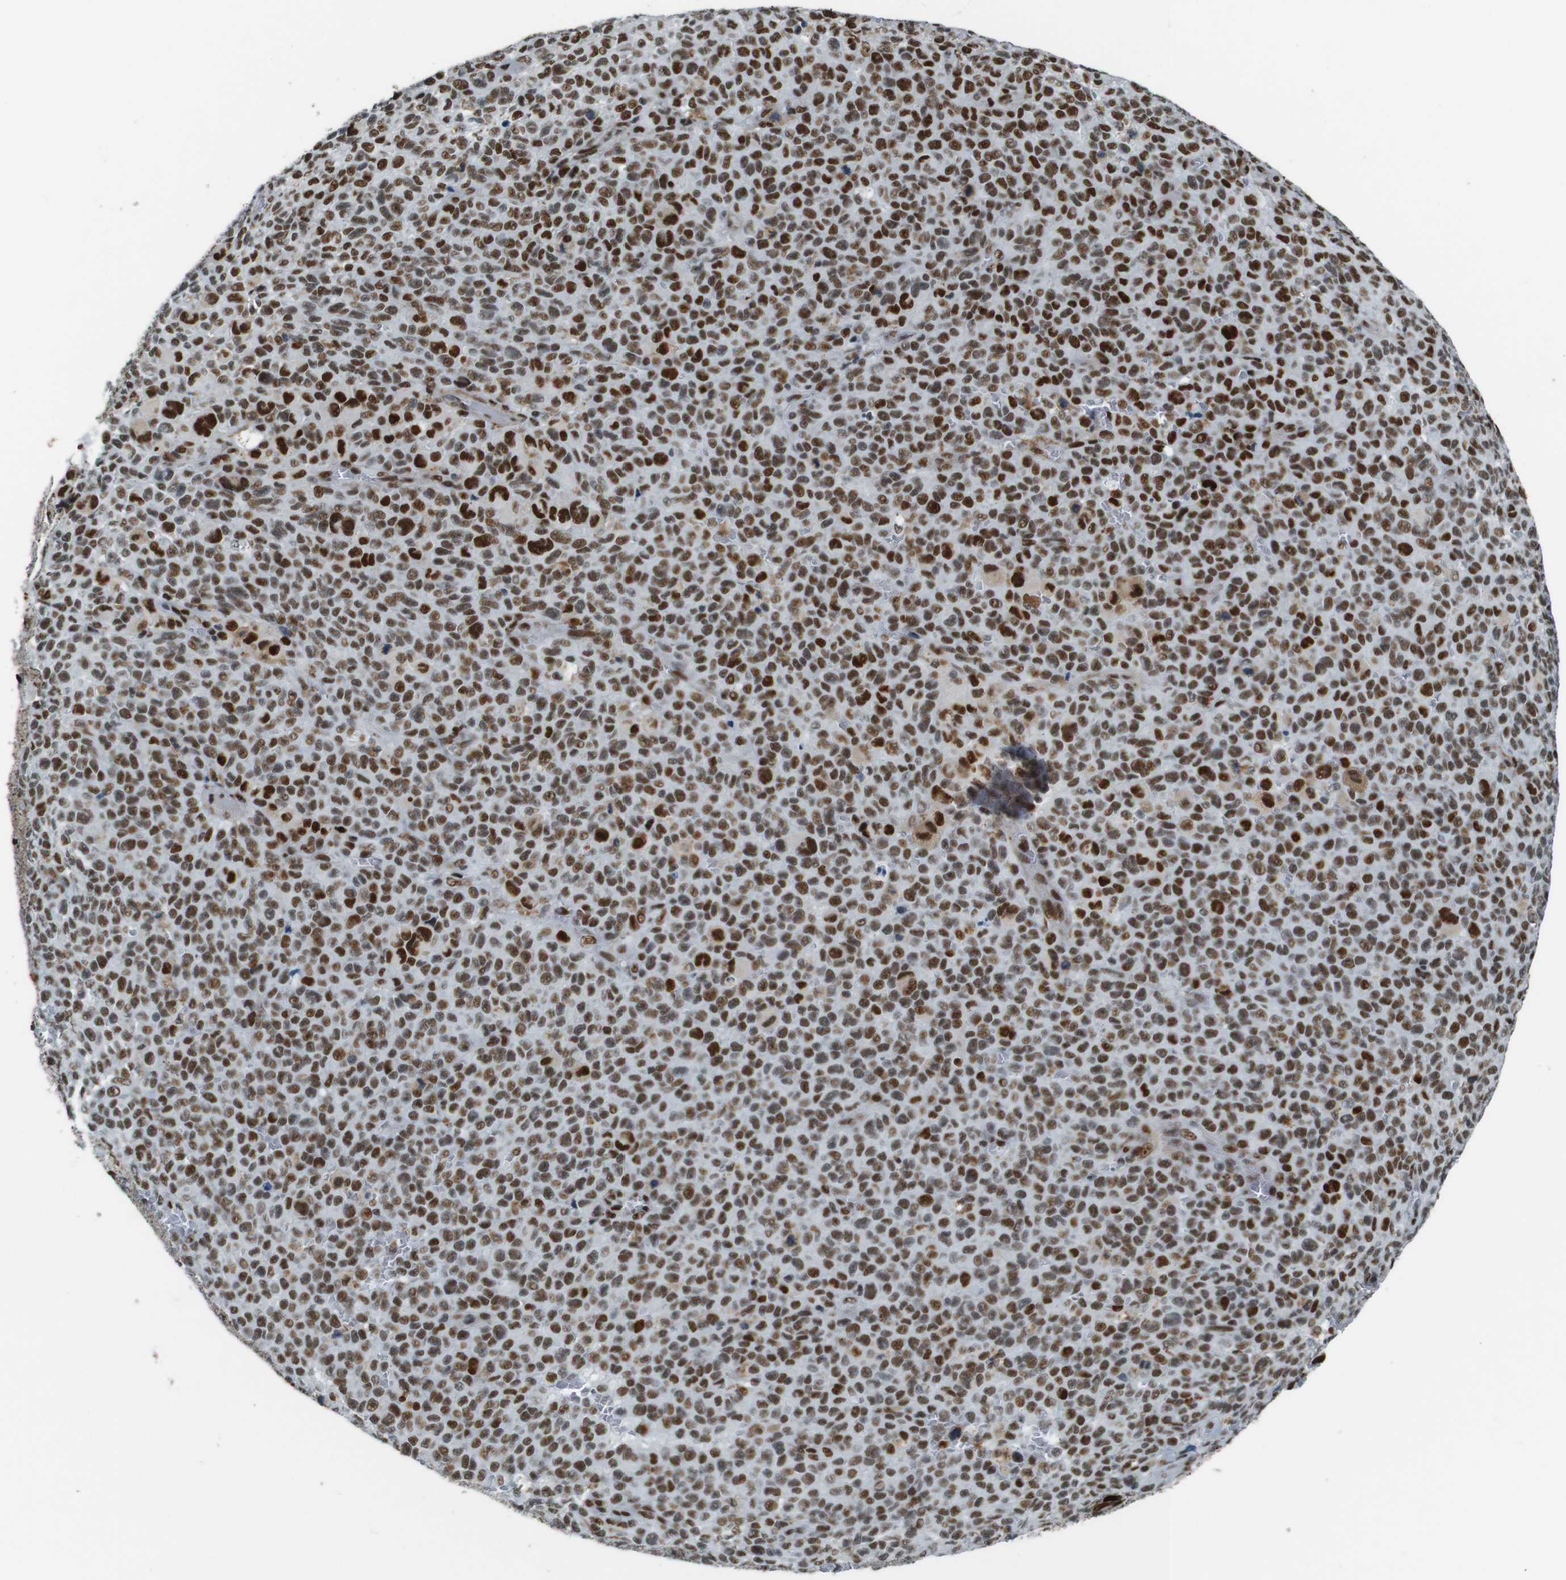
{"staining": {"intensity": "strong", "quantity": ">75%", "location": "nuclear"}, "tissue": "melanoma", "cell_type": "Tumor cells", "image_type": "cancer", "snomed": [{"axis": "morphology", "description": "Malignant melanoma, NOS"}, {"axis": "topography", "description": "Skin"}], "caption": "IHC of melanoma exhibits high levels of strong nuclear staining in approximately >75% of tumor cells.", "gene": "HEXIM1", "patient": {"sex": "female", "age": 82}}